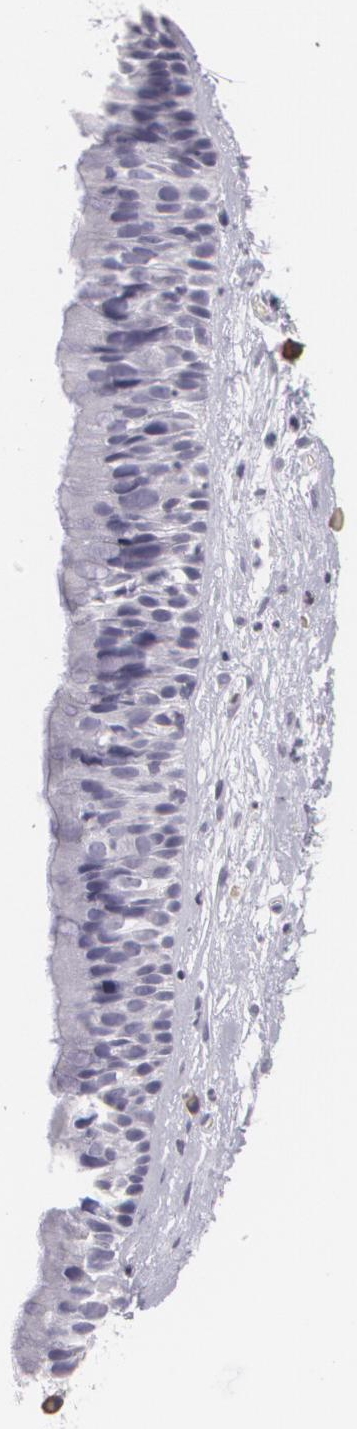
{"staining": {"intensity": "negative", "quantity": "none", "location": "none"}, "tissue": "nasopharynx", "cell_type": "Respiratory epithelial cells", "image_type": "normal", "snomed": [{"axis": "morphology", "description": "Normal tissue, NOS"}, {"axis": "topography", "description": "Nasopharynx"}], "caption": "An immunohistochemistry histopathology image of unremarkable nasopharynx is shown. There is no staining in respiratory epithelial cells of nasopharynx.", "gene": "MAP2", "patient": {"sex": "male", "age": 13}}